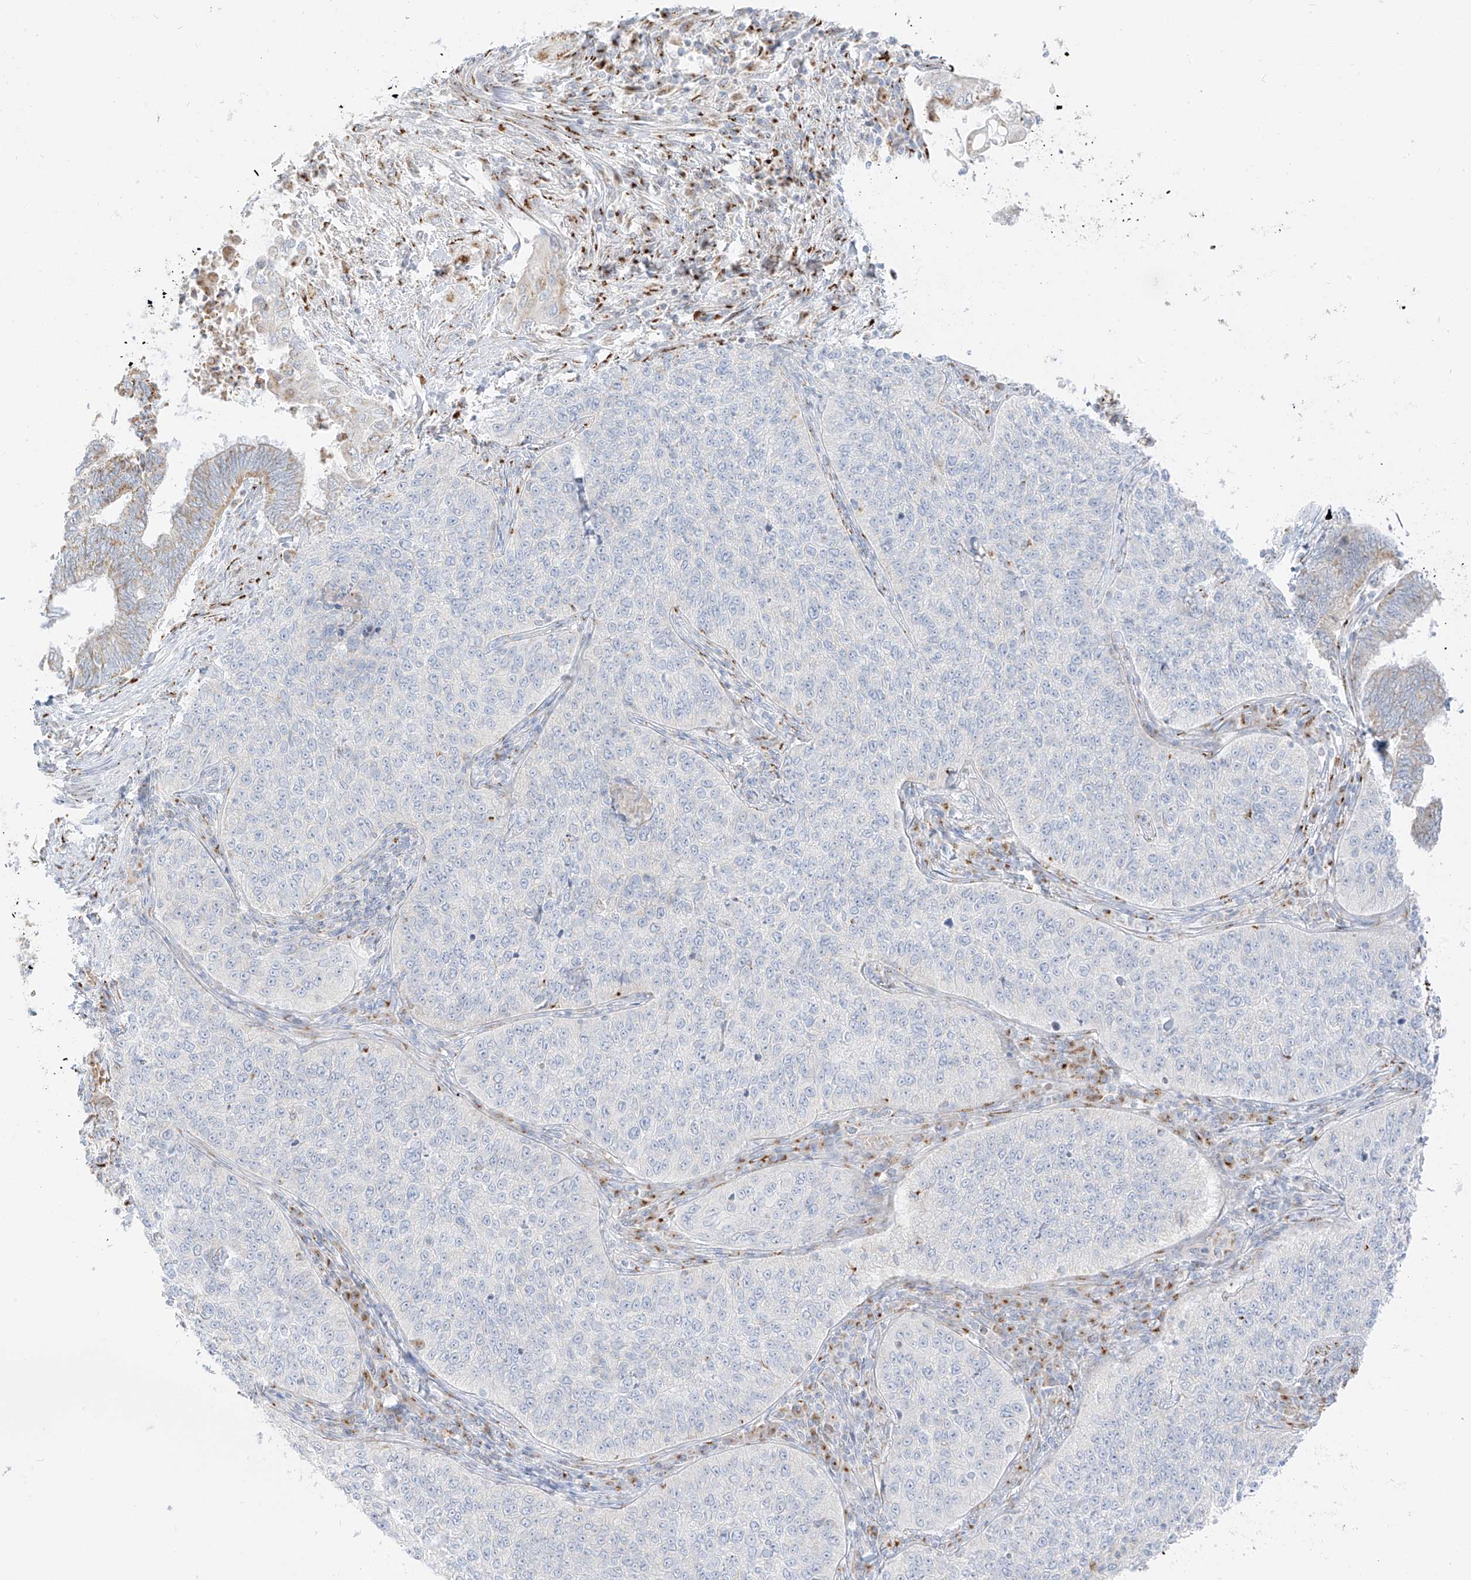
{"staining": {"intensity": "negative", "quantity": "none", "location": "none"}, "tissue": "cervical cancer", "cell_type": "Tumor cells", "image_type": "cancer", "snomed": [{"axis": "morphology", "description": "Squamous cell carcinoma, NOS"}, {"axis": "topography", "description": "Cervix"}], "caption": "Tumor cells are negative for brown protein staining in squamous cell carcinoma (cervical).", "gene": "TMEM87B", "patient": {"sex": "female", "age": 35}}